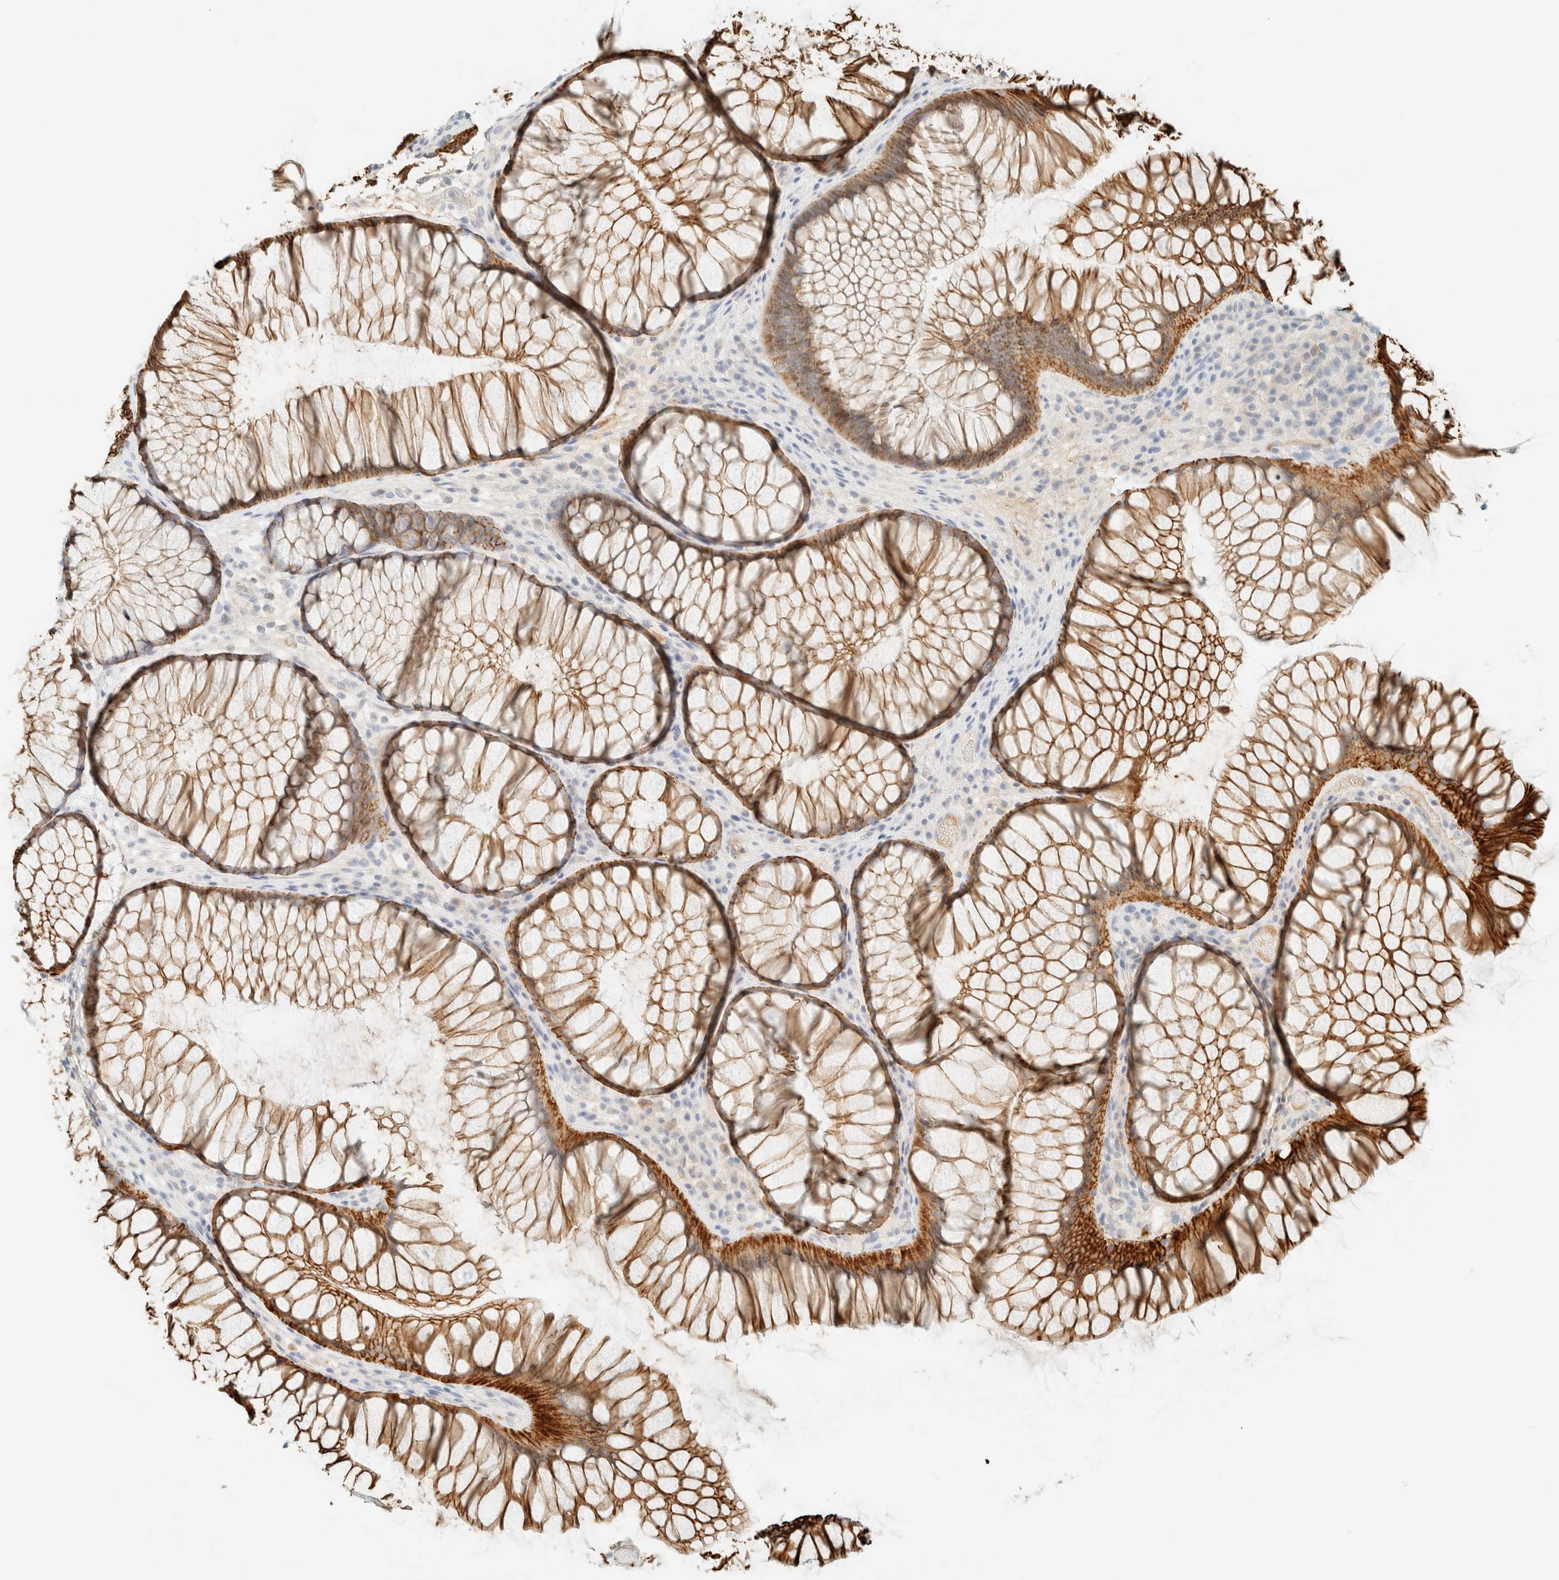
{"staining": {"intensity": "strong", "quantity": ">75%", "location": "cytoplasmic/membranous"}, "tissue": "rectum", "cell_type": "Glandular cells", "image_type": "normal", "snomed": [{"axis": "morphology", "description": "Normal tissue, NOS"}, {"axis": "topography", "description": "Rectum"}], "caption": "Protein staining of normal rectum shows strong cytoplasmic/membranous staining in about >75% of glandular cells.", "gene": "GPA33", "patient": {"sex": "male", "age": 51}}